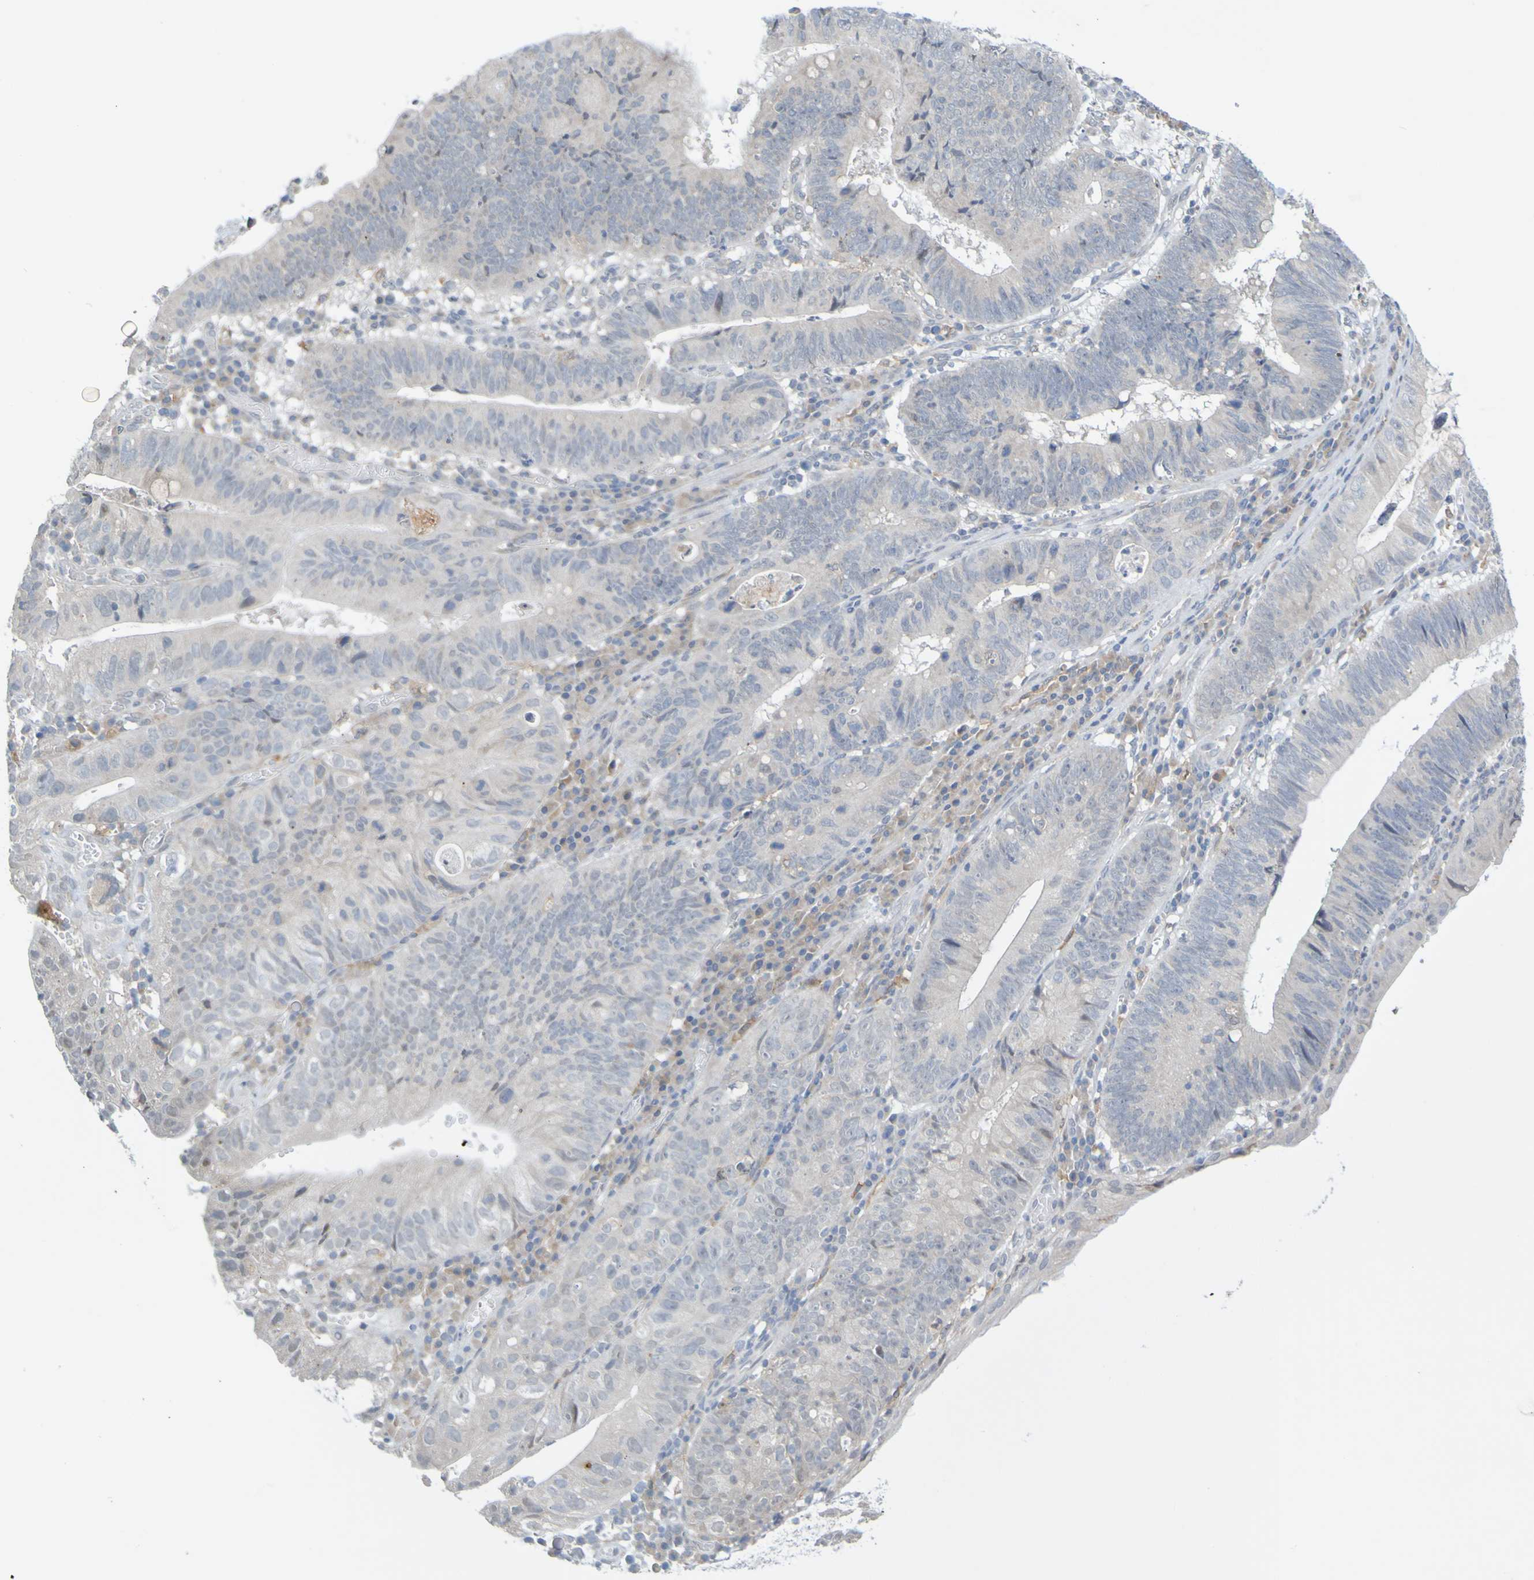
{"staining": {"intensity": "negative", "quantity": "none", "location": "none"}, "tissue": "stomach cancer", "cell_type": "Tumor cells", "image_type": "cancer", "snomed": [{"axis": "morphology", "description": "Adenocarcinoma, NOS"}, {"axis": "topography", "description": "Stomach"}], "caption": "Tumor cells show no significant protein staining in stomach adenocarcinoma.", "gene": "LILRB5", "patient": {"sex": "male", "age": 59}}